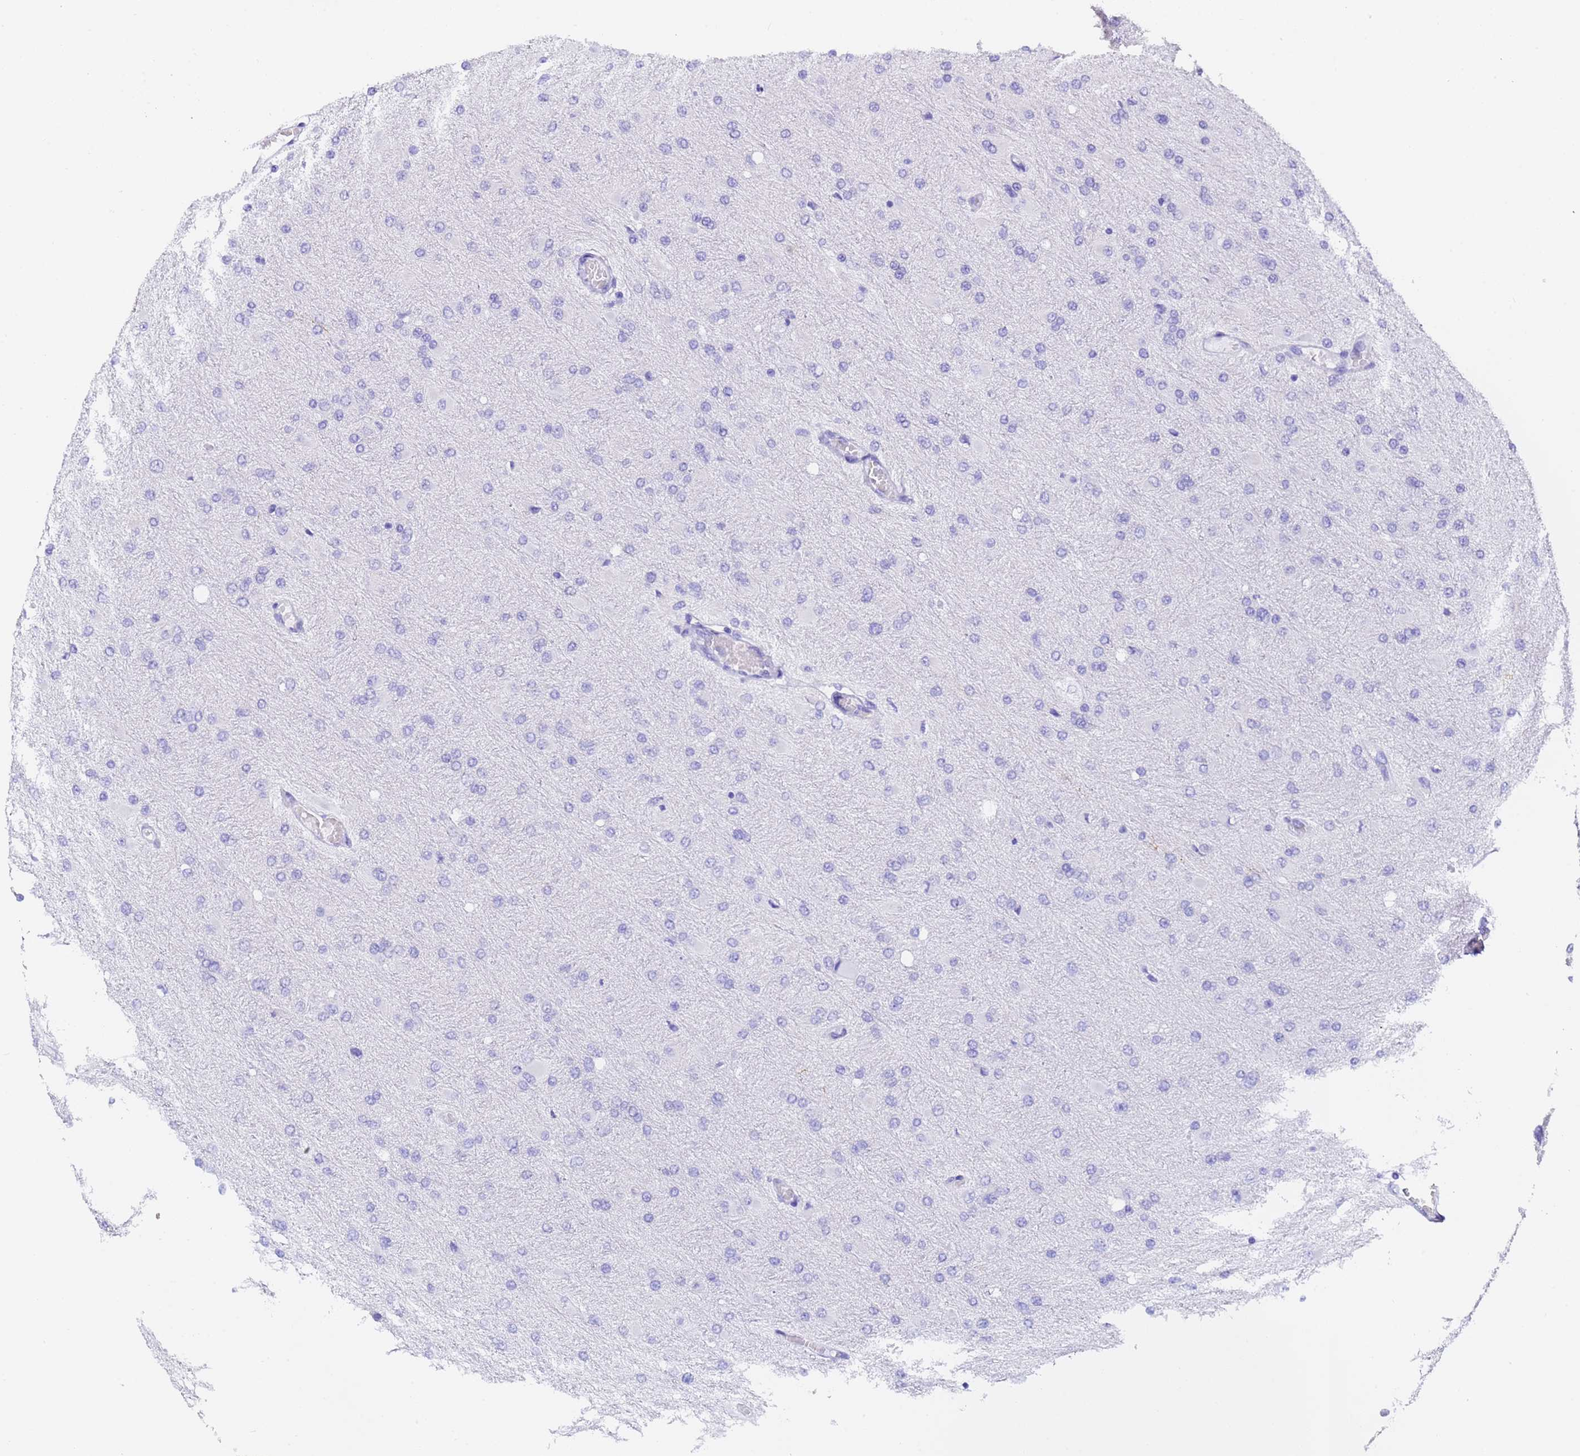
{"staining": {"intensity": "negative", "quantity": "none", "location": "none"}, "tissue": "glioma", "cell_type": "Tumor cells", "image_type": "cancer", "snomed": [{"axis": "morphology", "description": "Glioma, malignant, High grade"}, {"axis": "topography", "description": "Cerebral cortex"}], "caption": "Immunohistochemistry (IHC) photomicrograph of human malignant high-grade glioma stained for a protein (brown), which displays no expression in tumor cells.", "gene": "GABRA1", "patient": {"sex": "female", "age": 36}}